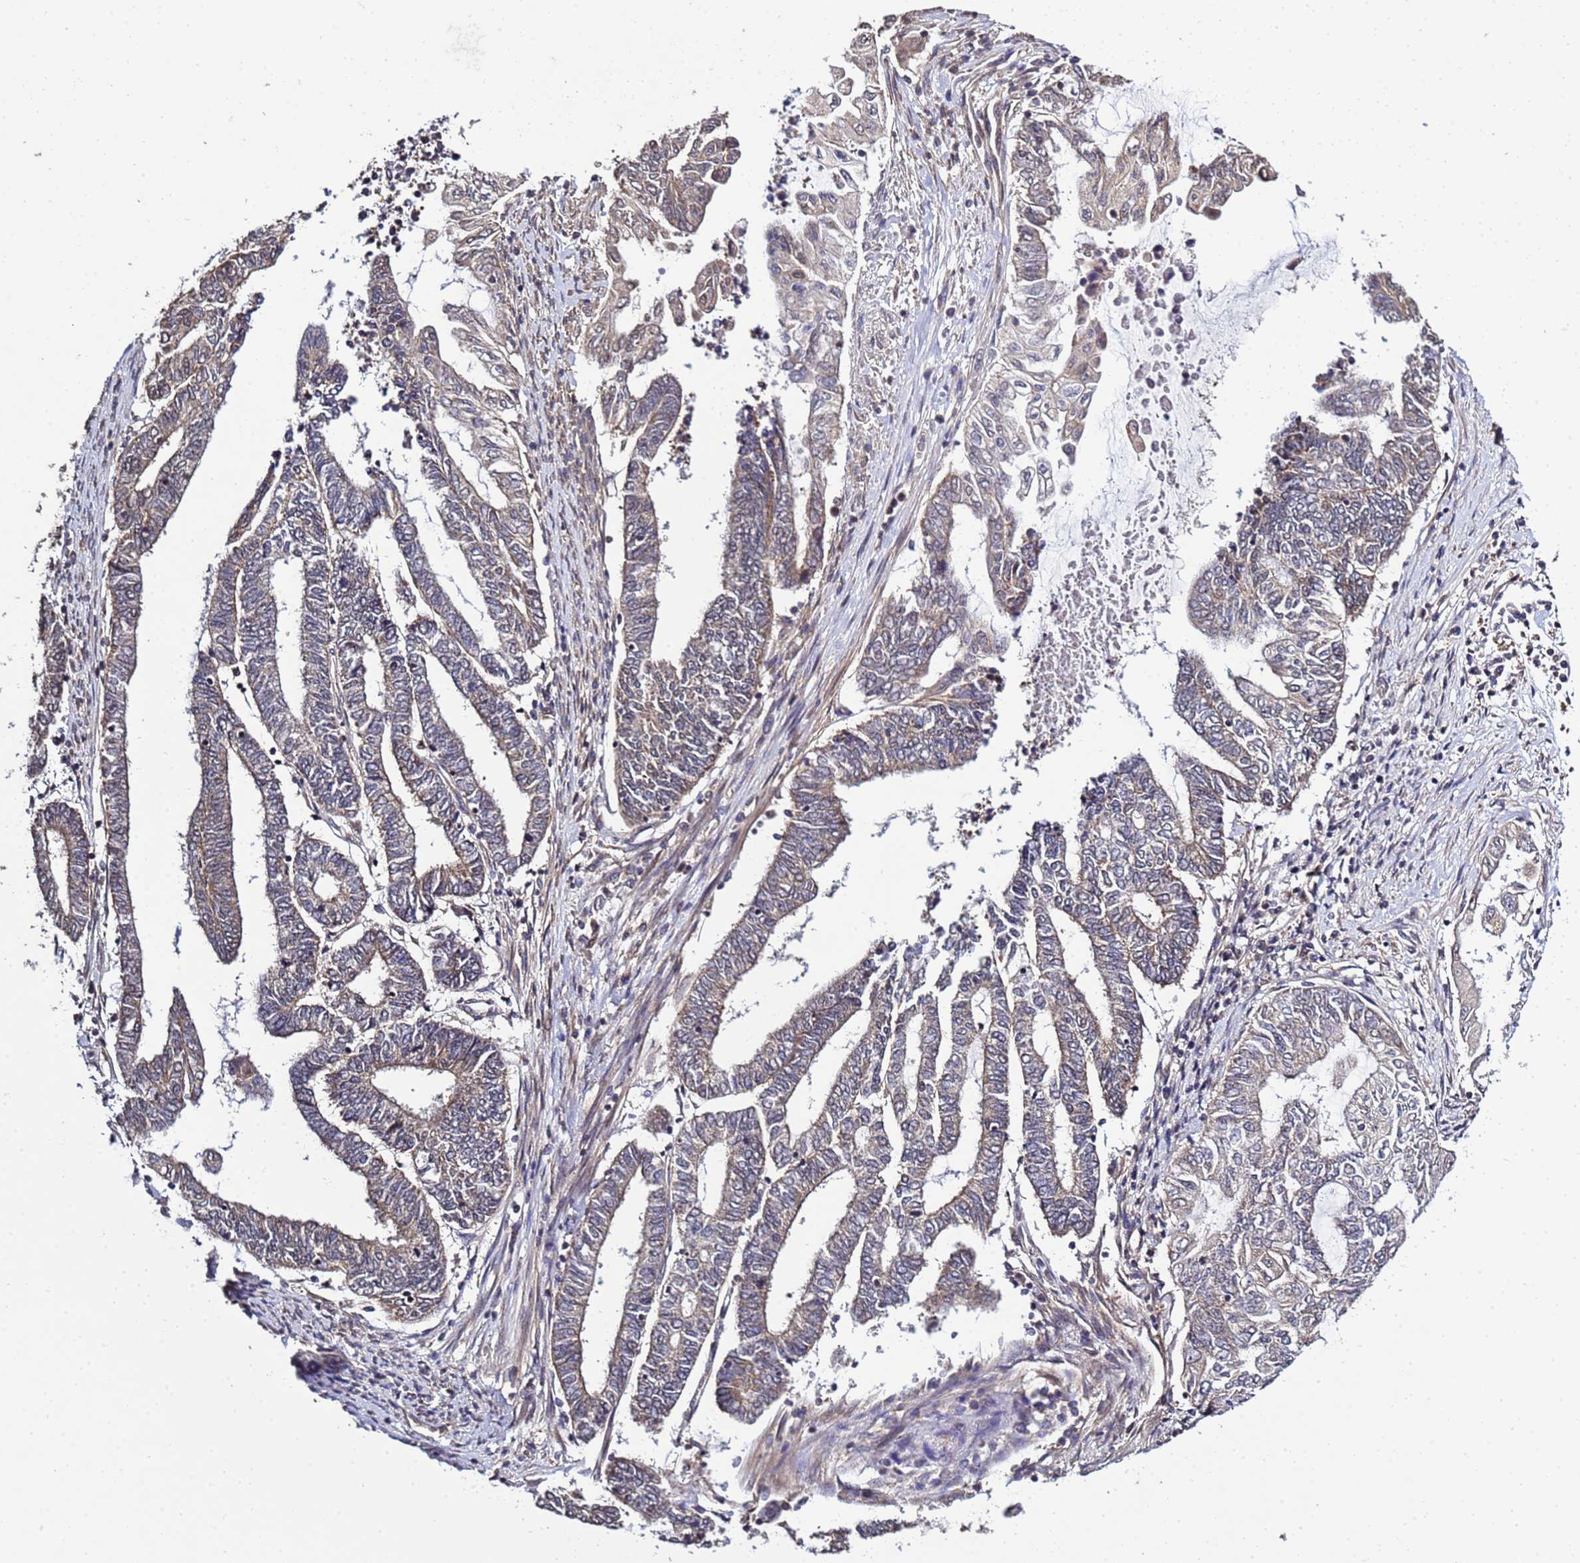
{"staining": {"intensity": "weak", "quantity": "25%-75%", "location": "cytoplasmic/membranous"}, "tissue": "endometrial cancer", "cell_type": "Tumor cells", "image_type": "cancer", "snomed": [{"axis": "morphology", "description": "Adenocarcinoma, NOS"}, {"axis": "topography", "description": "Uterus"}, {"axis": "topography", "description": "Endometrium"}], "caption": "This is a photomicrograph of immunohistochemistry (IHC) staining of endometrial cancer (adenocarcinoma), which shows weak staining in the cytoplasmic/membranous of tumor cells.", "gene": "P2RX7", "patient": {"sex": "female", "age": 70}}